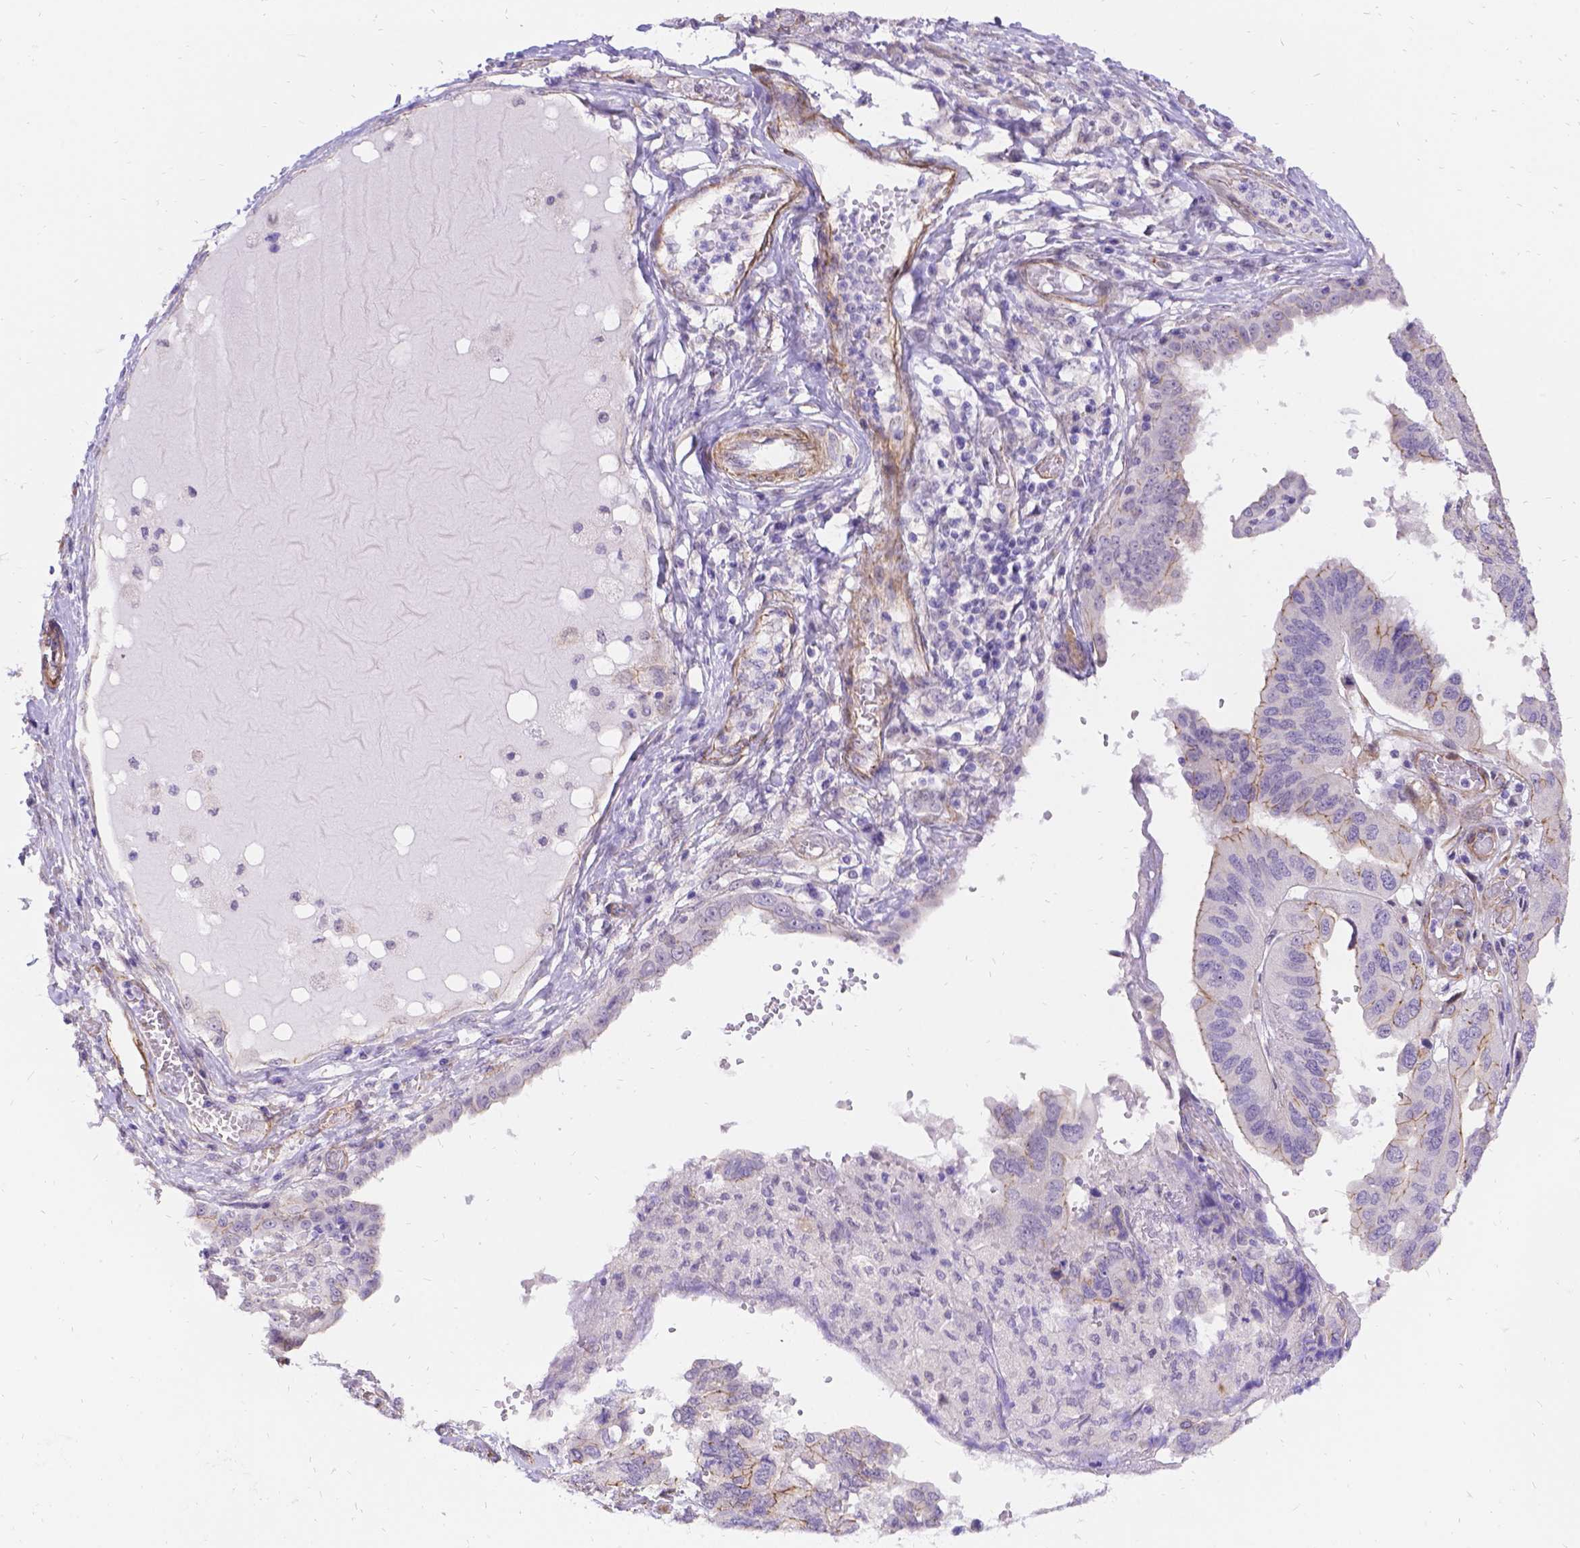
{"staining": {"intensity": "weak", "quantity": "<25%", "location": "cytoplasmic/membranous"}, "tissue": "ovarian cancer", "cell_type": "Tumor cells", "image_type": "cancer", "snomed": [{"axis": "morphology", "description": "Cystadenocarcinoma, serous, NOS"}, {"axis": "topography", "description": "Ovary"}], "caption": "Ovarian cancer (serous cystadenocarcinoma) stained for a protein using IHC shows no expression tumor cells.", "gene": "PALS1", "patient": {"sex": "female", "age": 79}}